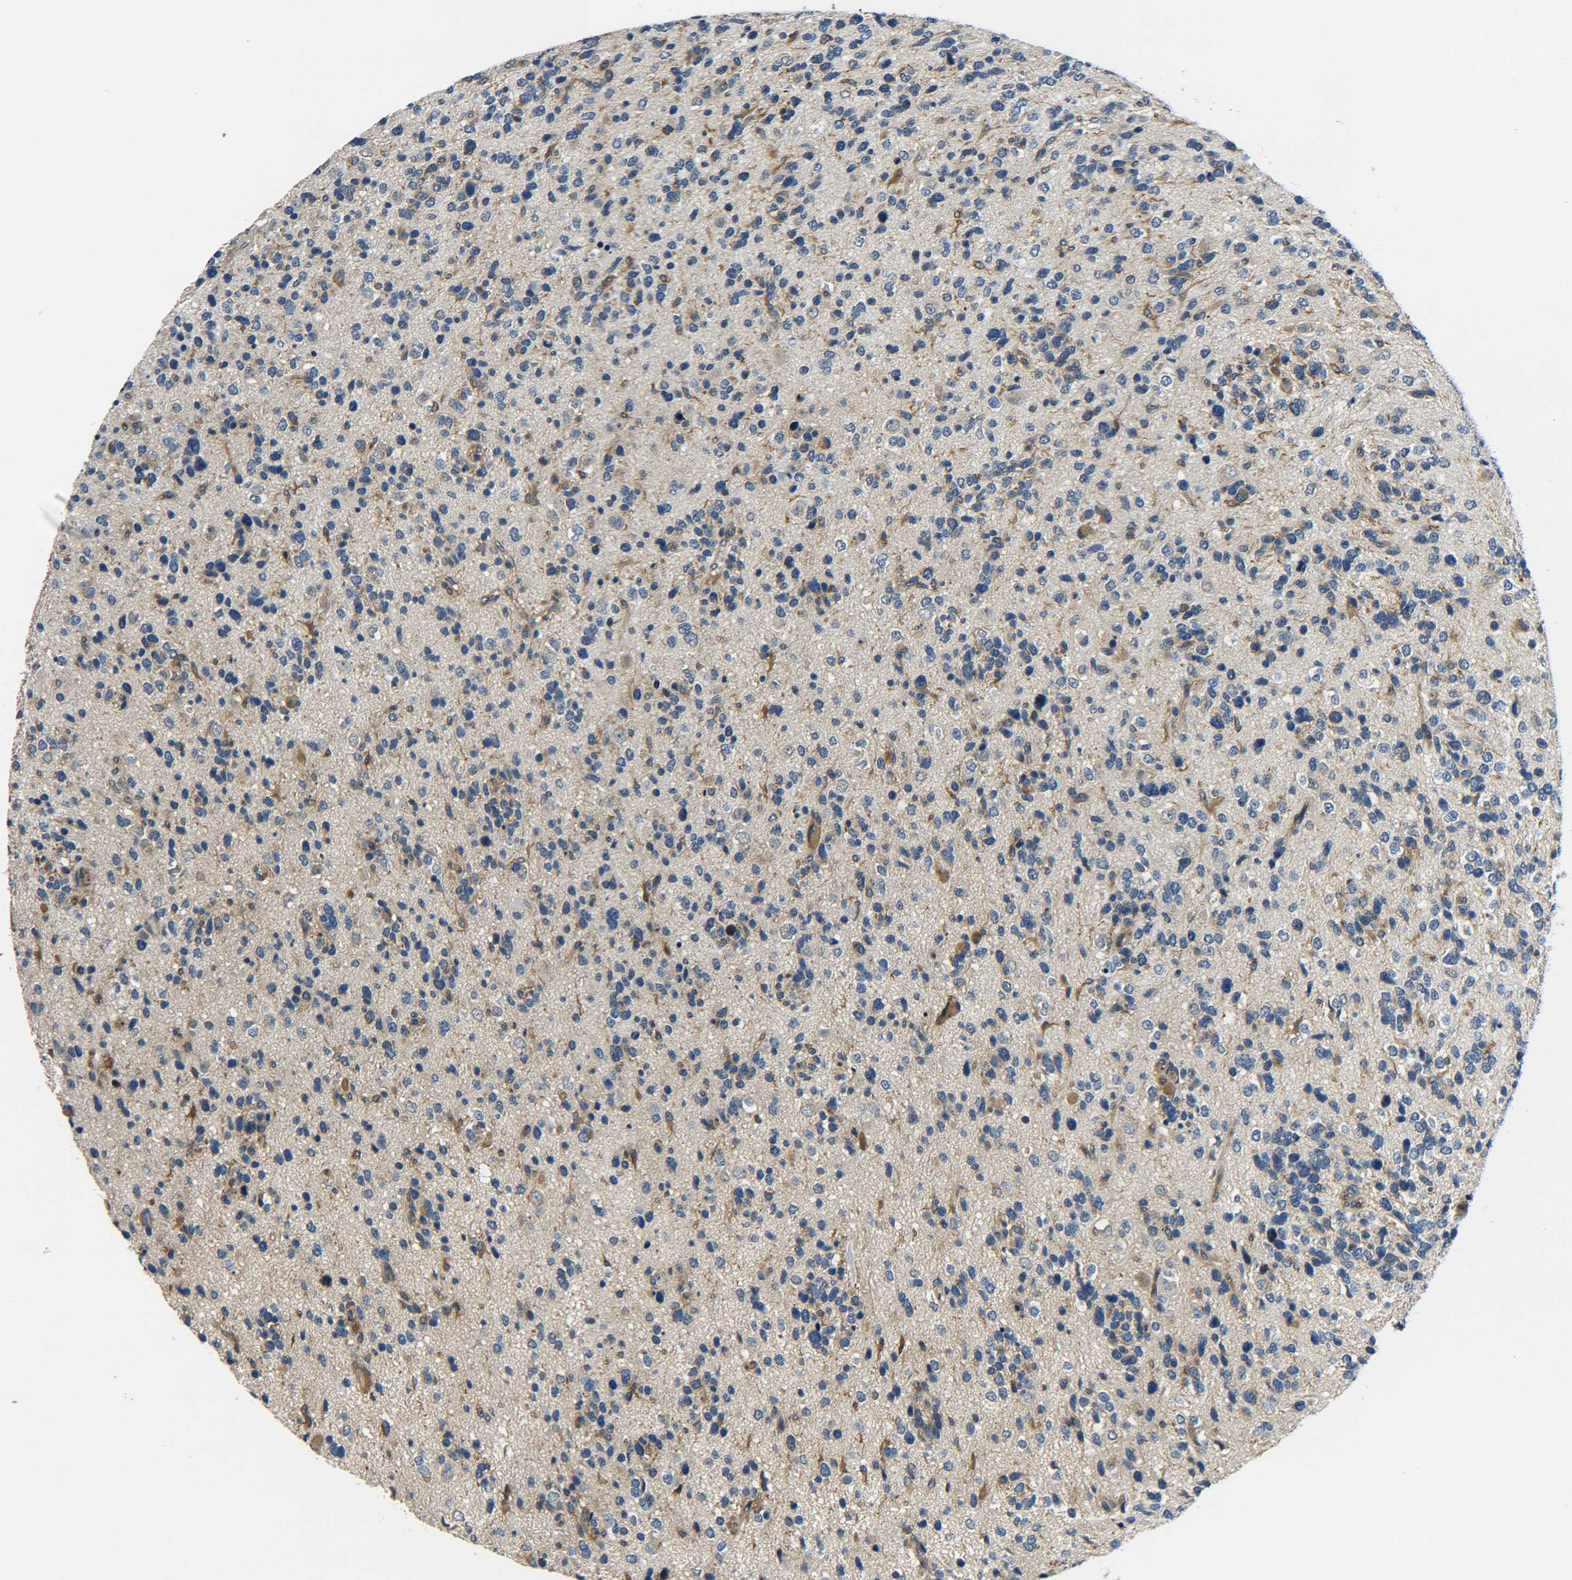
{"staining": {"intensity": "moderate", "quantity": "<25%", "location": "cytoplasmic/membranous"}, "tissue": "glioma", "cell_type": "Tumor cells", "image_type": "cancer", "snomed": [{"axis": "morphology", "description": "Glioma, malignant, High grade"}, {"axis": "topography", "description": "Brain"}], "caption": "Protein staining reveals moderate cytoplasmic/membranous positivity in about <25% of tumor cells in malignant high-grade glioma. The protein is shown in brown color, while the nuclei are stained blue.", "gene": "RAB1B", "patient": {"sex": "female", "age": 58}}